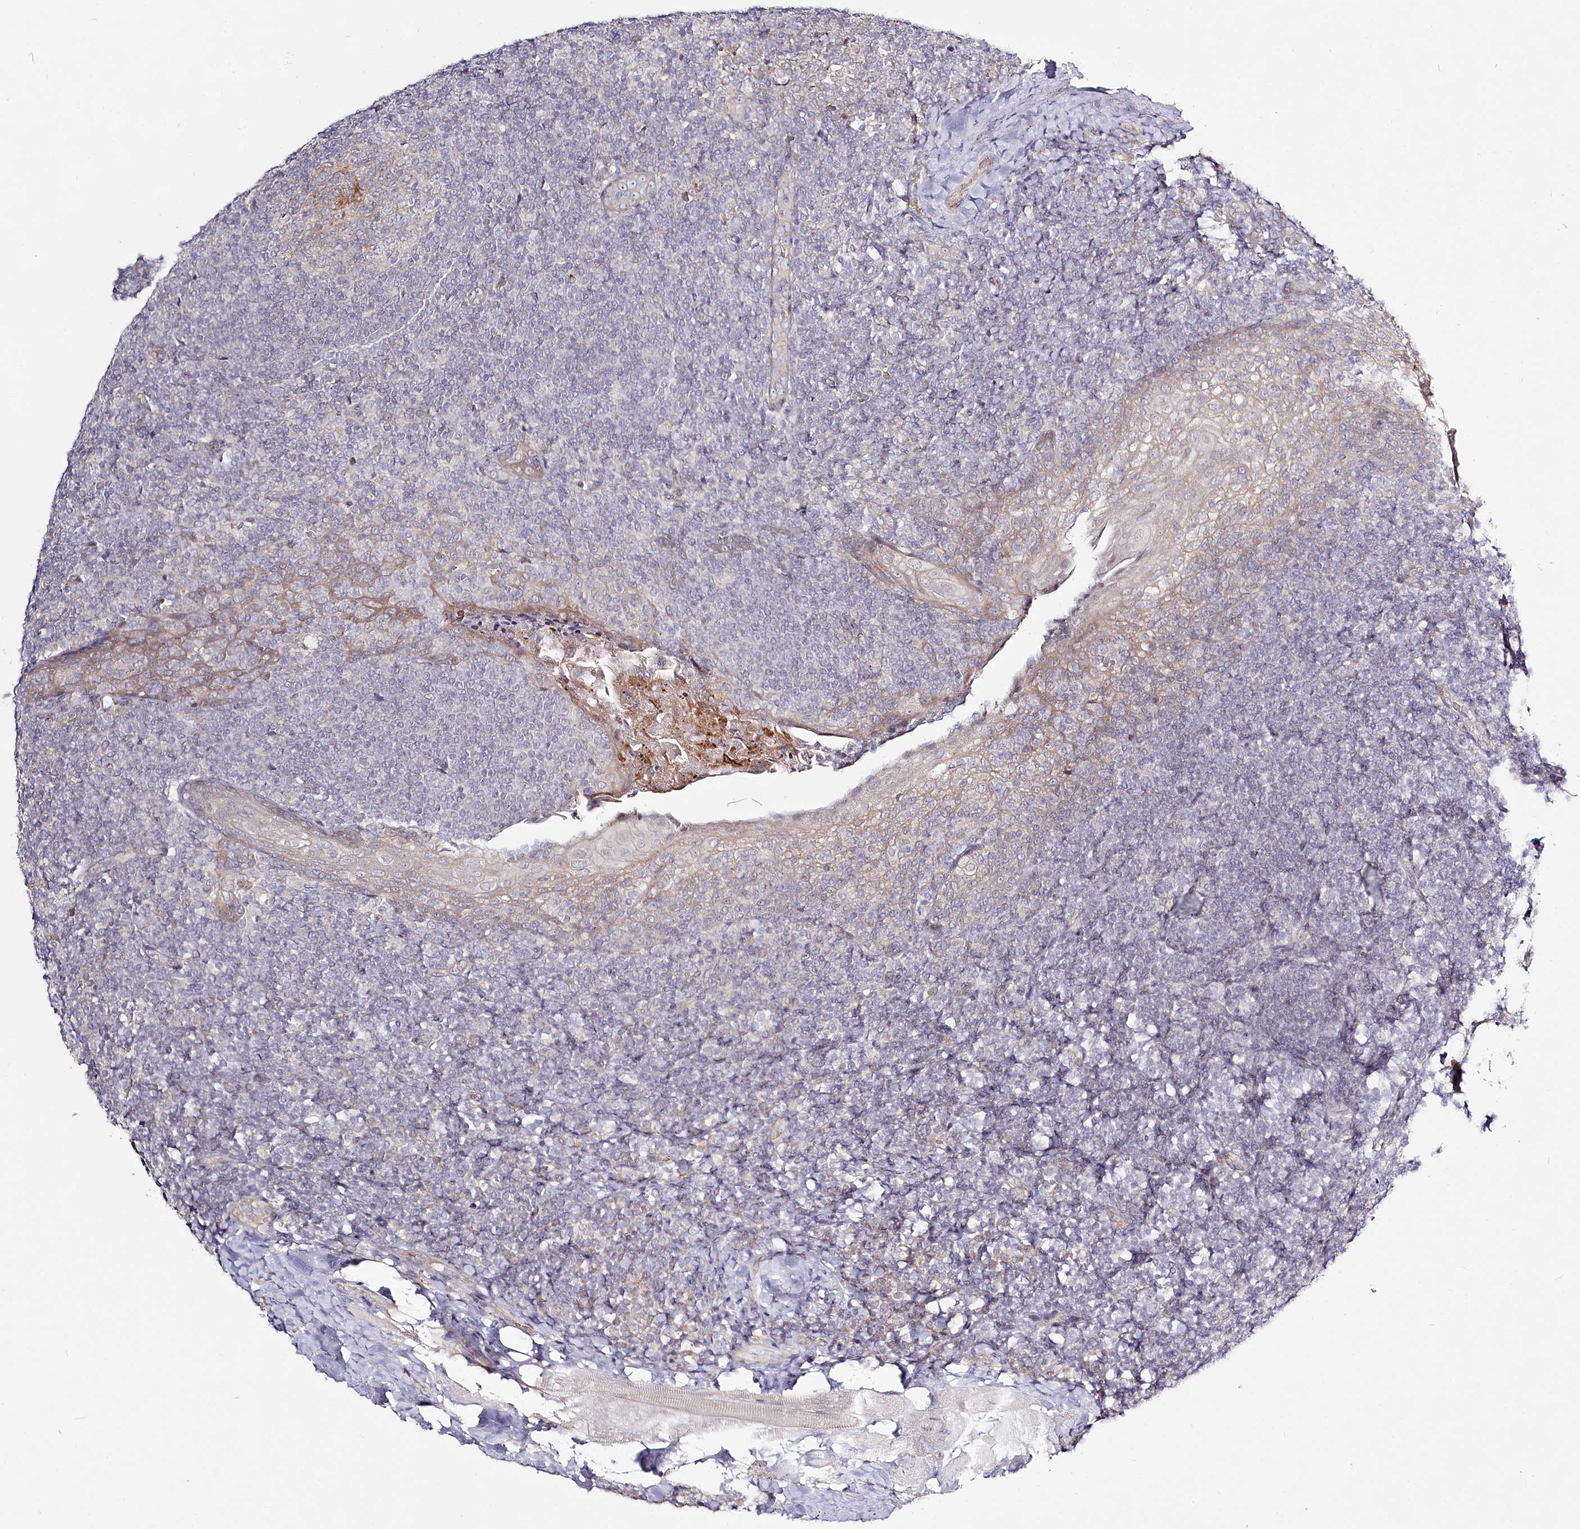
{"staining": {"intensity": "negative", "quantity": "none", "location": "none"}, "tissue": "tonsil", "cell_type": "Germinal center cells", "image_type": "normal", "snomed": [{"axis": "morphology", "description": "Normal tissue, NOS"}, {"axis": "topography", "description": "Tonsil"}], "caption": "Immunohistochemistry of benign human tonsil exhibits no staining in germinal center cells.", "gene": "SPINK13", "patient": {"sex": "male", "age": 37}}